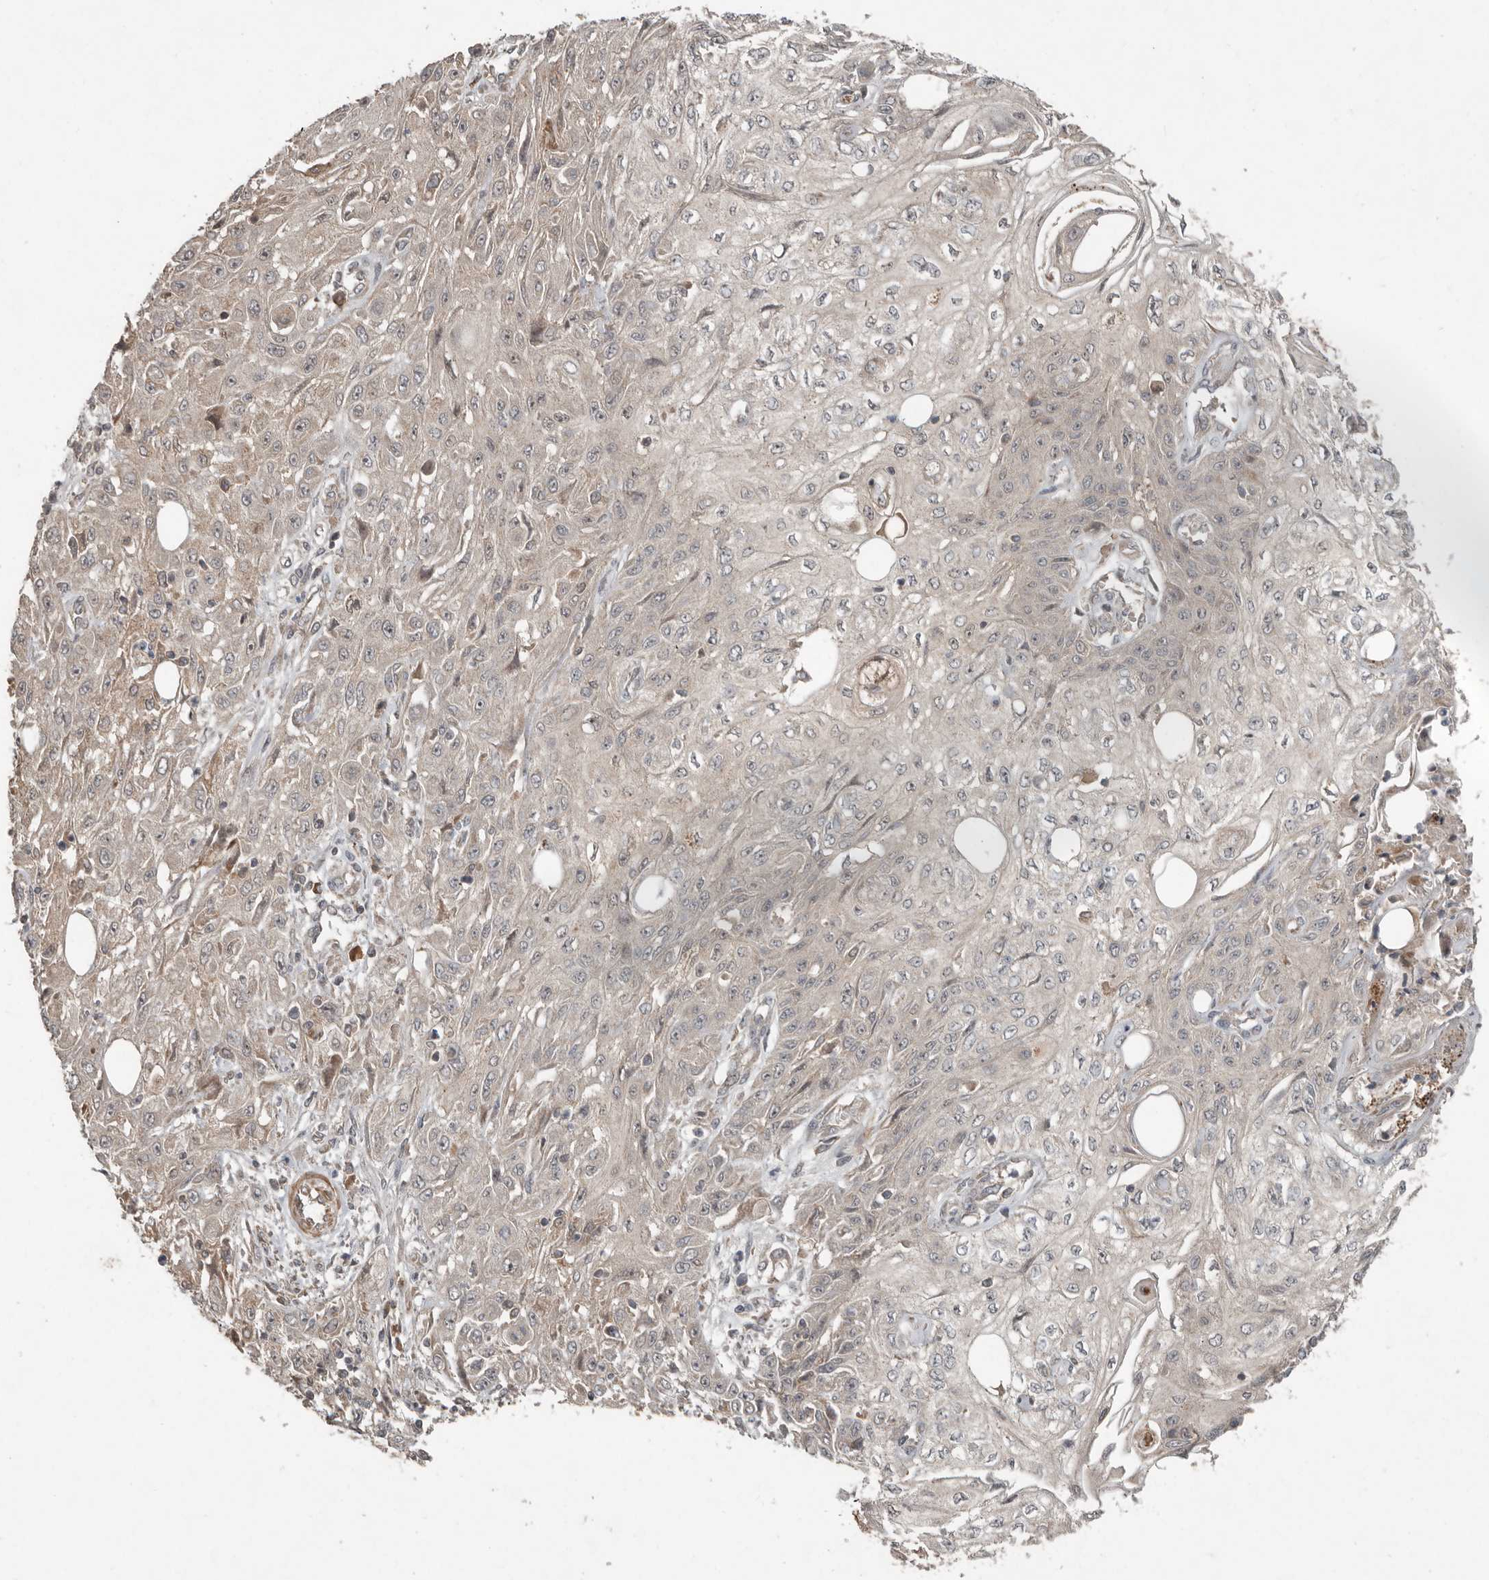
{"staining": {"intensity": "negative", "quantity": "none", "location": "none"}, "tissue": "skin cancer", "cell_type": "Tumor cells", "image_type": "cancer", "snomed": [{"axis": "morphology", "description": "Squamous cell carcinoma, NOS"}, {"axis": "morphology", "description": "Squamous cell carcinoma, metastatic, NOS"}, {"axis": "topography", "description": "Skin"}, {"axis": "topography", "description": "Lymph node"}], "caption": "Protein analysis of skin cancer exhibits no significant staining in tumor cells. Nuclei are stained in blue.", "gene": "SLC6A7", "patient": {"sex": "male", "age": 75}}